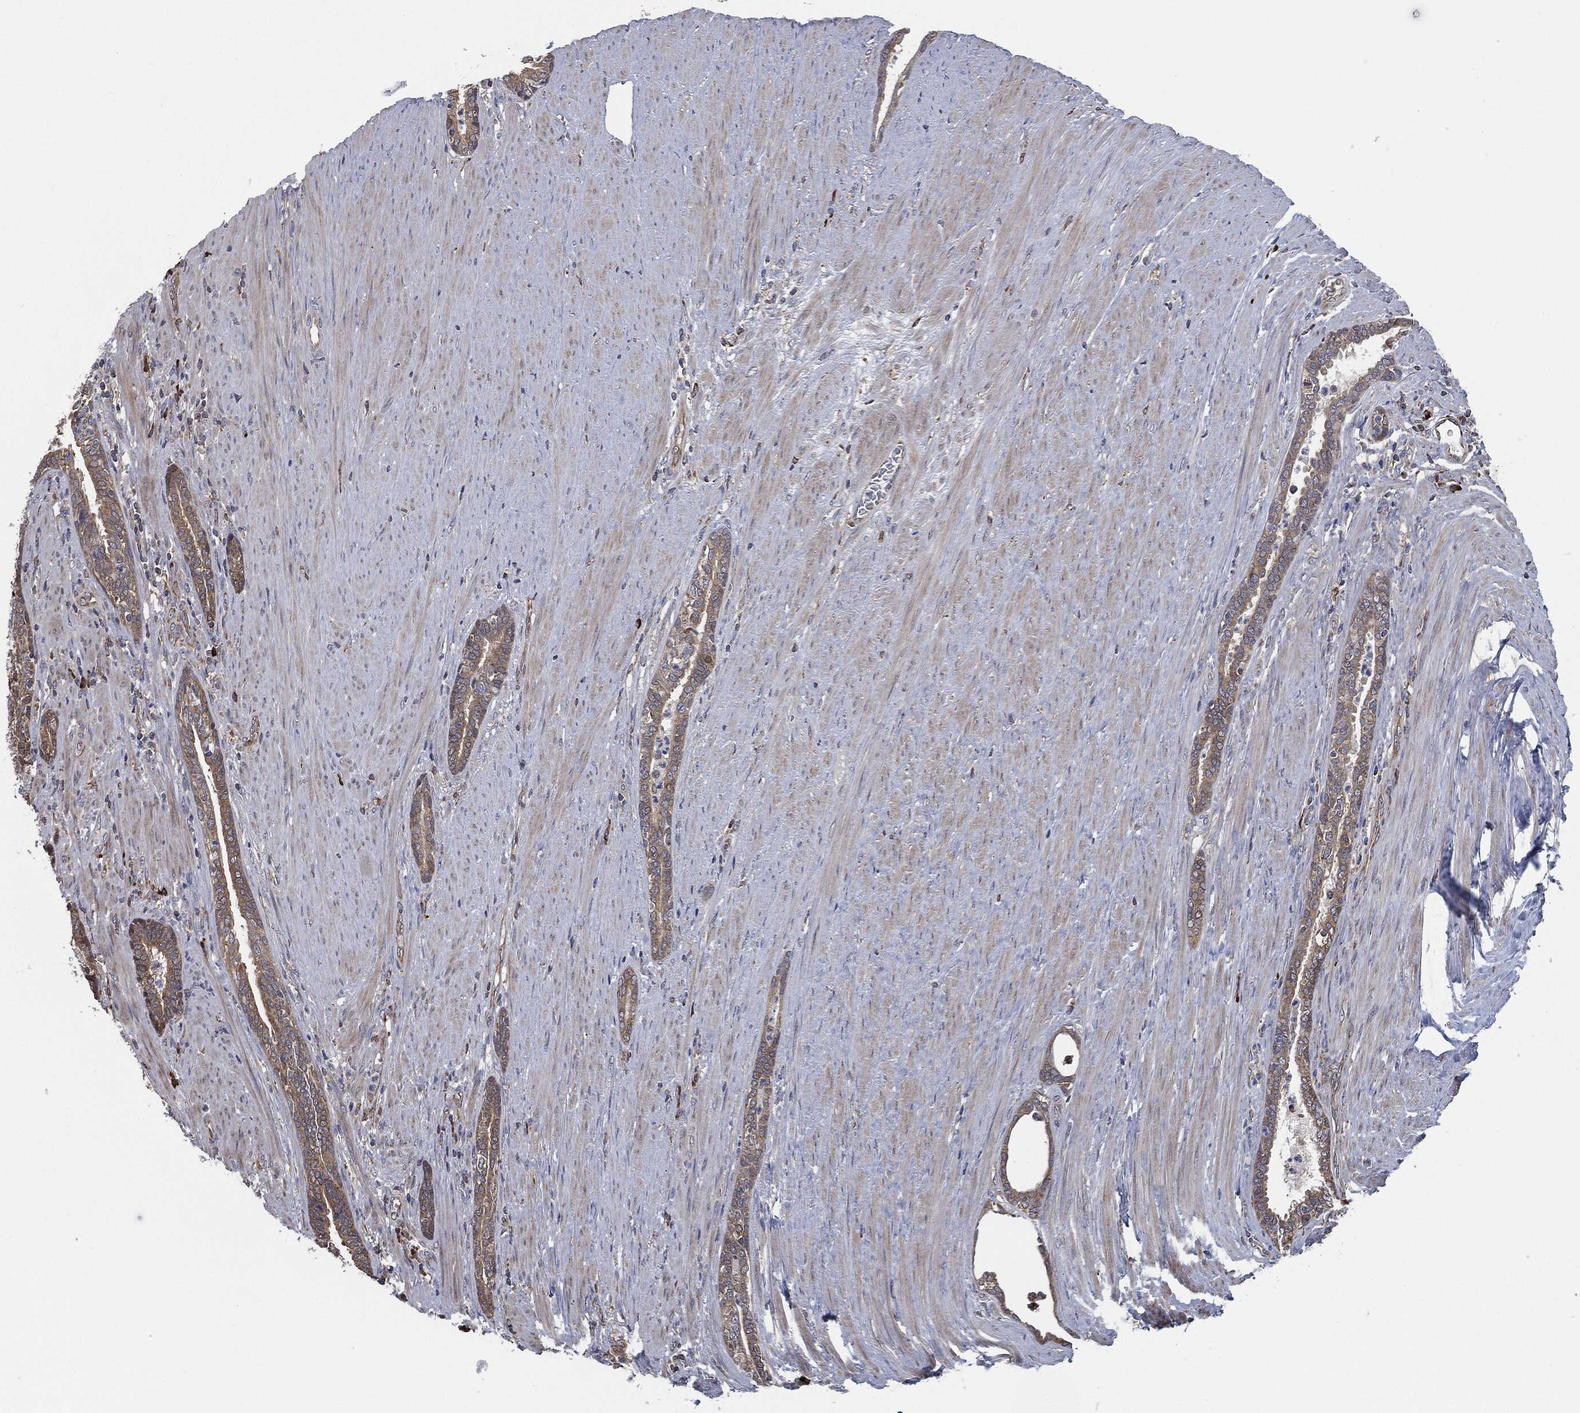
{"staining": {"intensity": "weak", "quantity": ">75%", "location": "cytoplasmic/membranous"}, "tissue": "prostate cancer", "cell_type": "Tumor cells", "image_type": "cancer", "snomed": [{"axis": "morphology", "description": "Adenocarcinoma, Low grade"}, {"axis": "topography", "description": "Prostate"}], "caption": "Prostate cancer (adenocarcinoma (low-grade)) stained with IHC shows weak cytoplasmic/membranous staining in about >75% of tumor cells.", "gene": "PRDX4", "patient": {"sex": "male", "age": 68}}